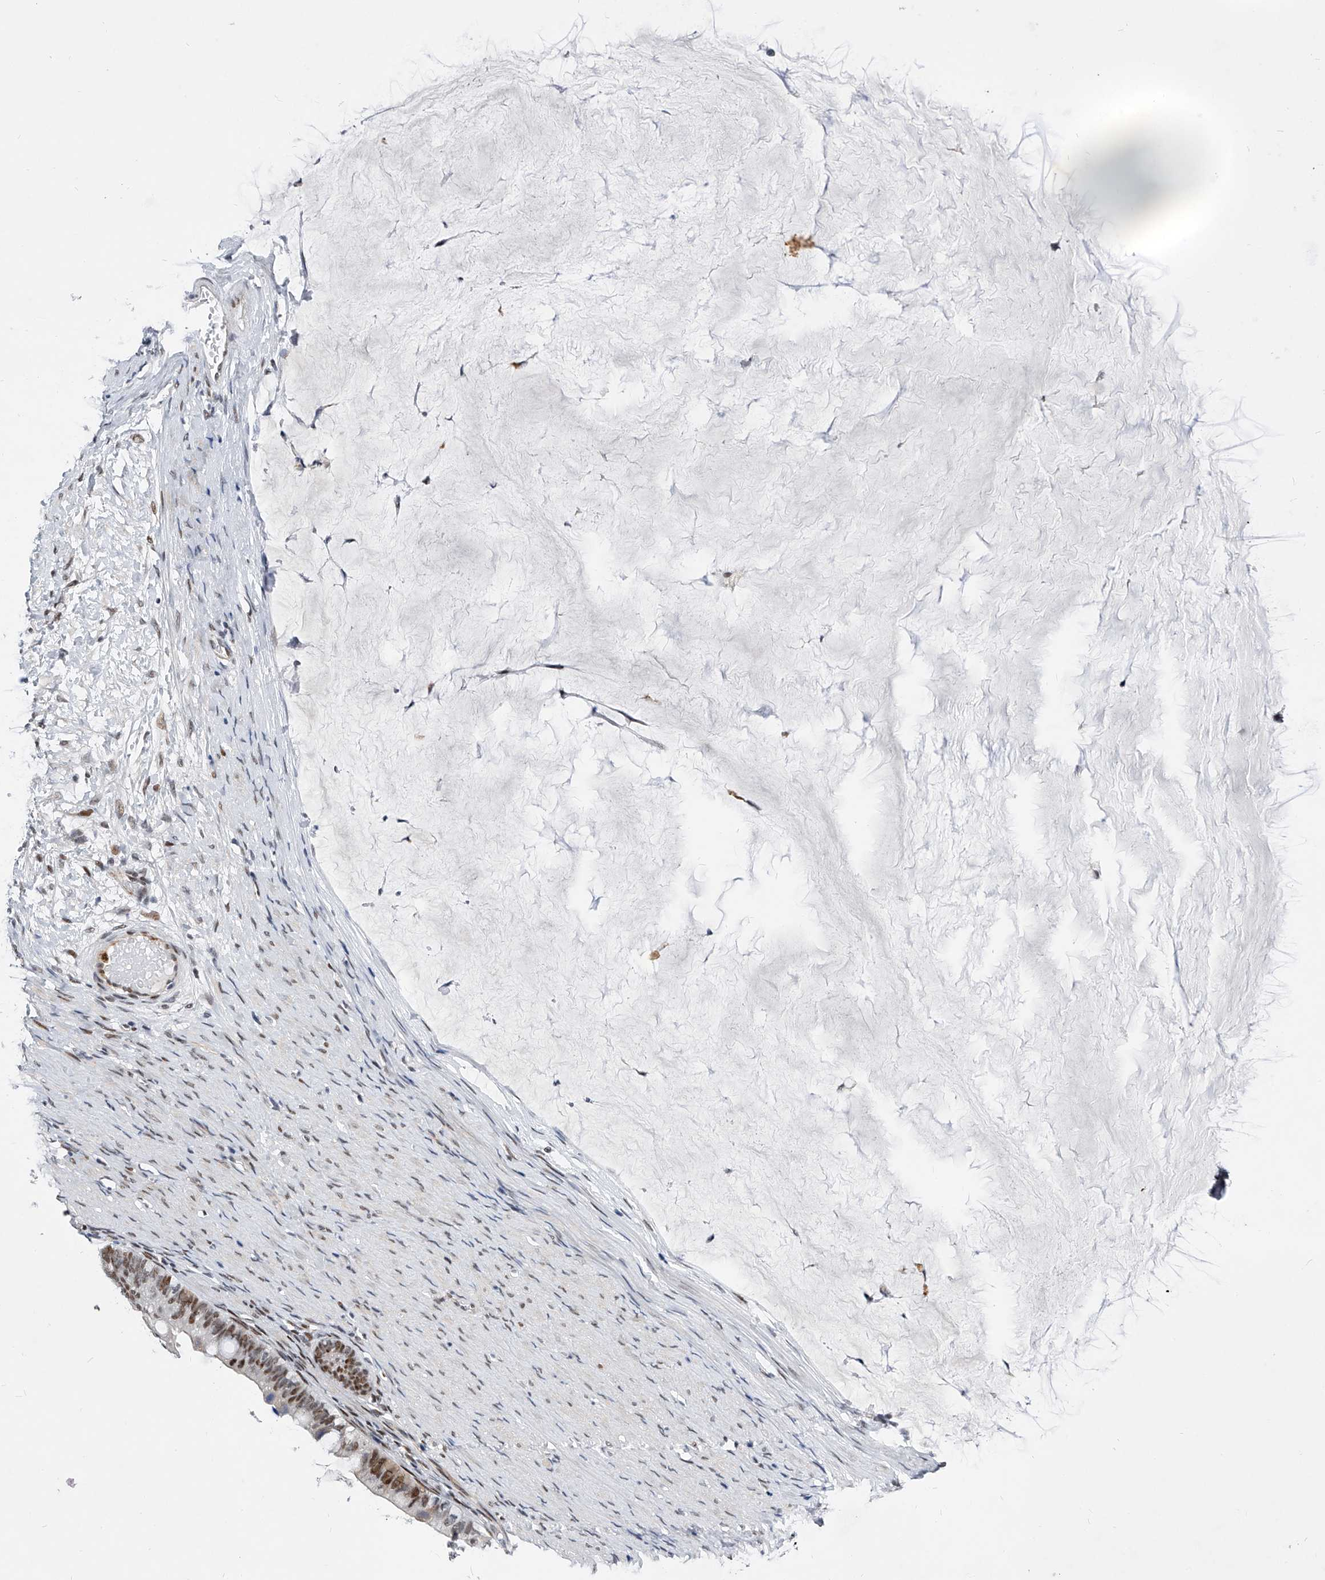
{"staining": {"intensity": "moderate", "quantity": ">75%", "location": "nuclear"}, "tissue": "ovarian cancer", "cell_type": "Tumor cells", "image_type": "cancer", "snomed": [{"axis": "morphology", "description": "Cystadenocarcinoma, mucinous, NOS"}, {"axis": "topography", "description": "Ovary"}], "caption": "Human ovarian mucinous cystadenocarcinoma stained with a brown dye exhibits moderate nuclear positive staining in approximately >75% of tumor cells.", "gene": "TESK2", "patient": {"sex": "female", "age": 61}}